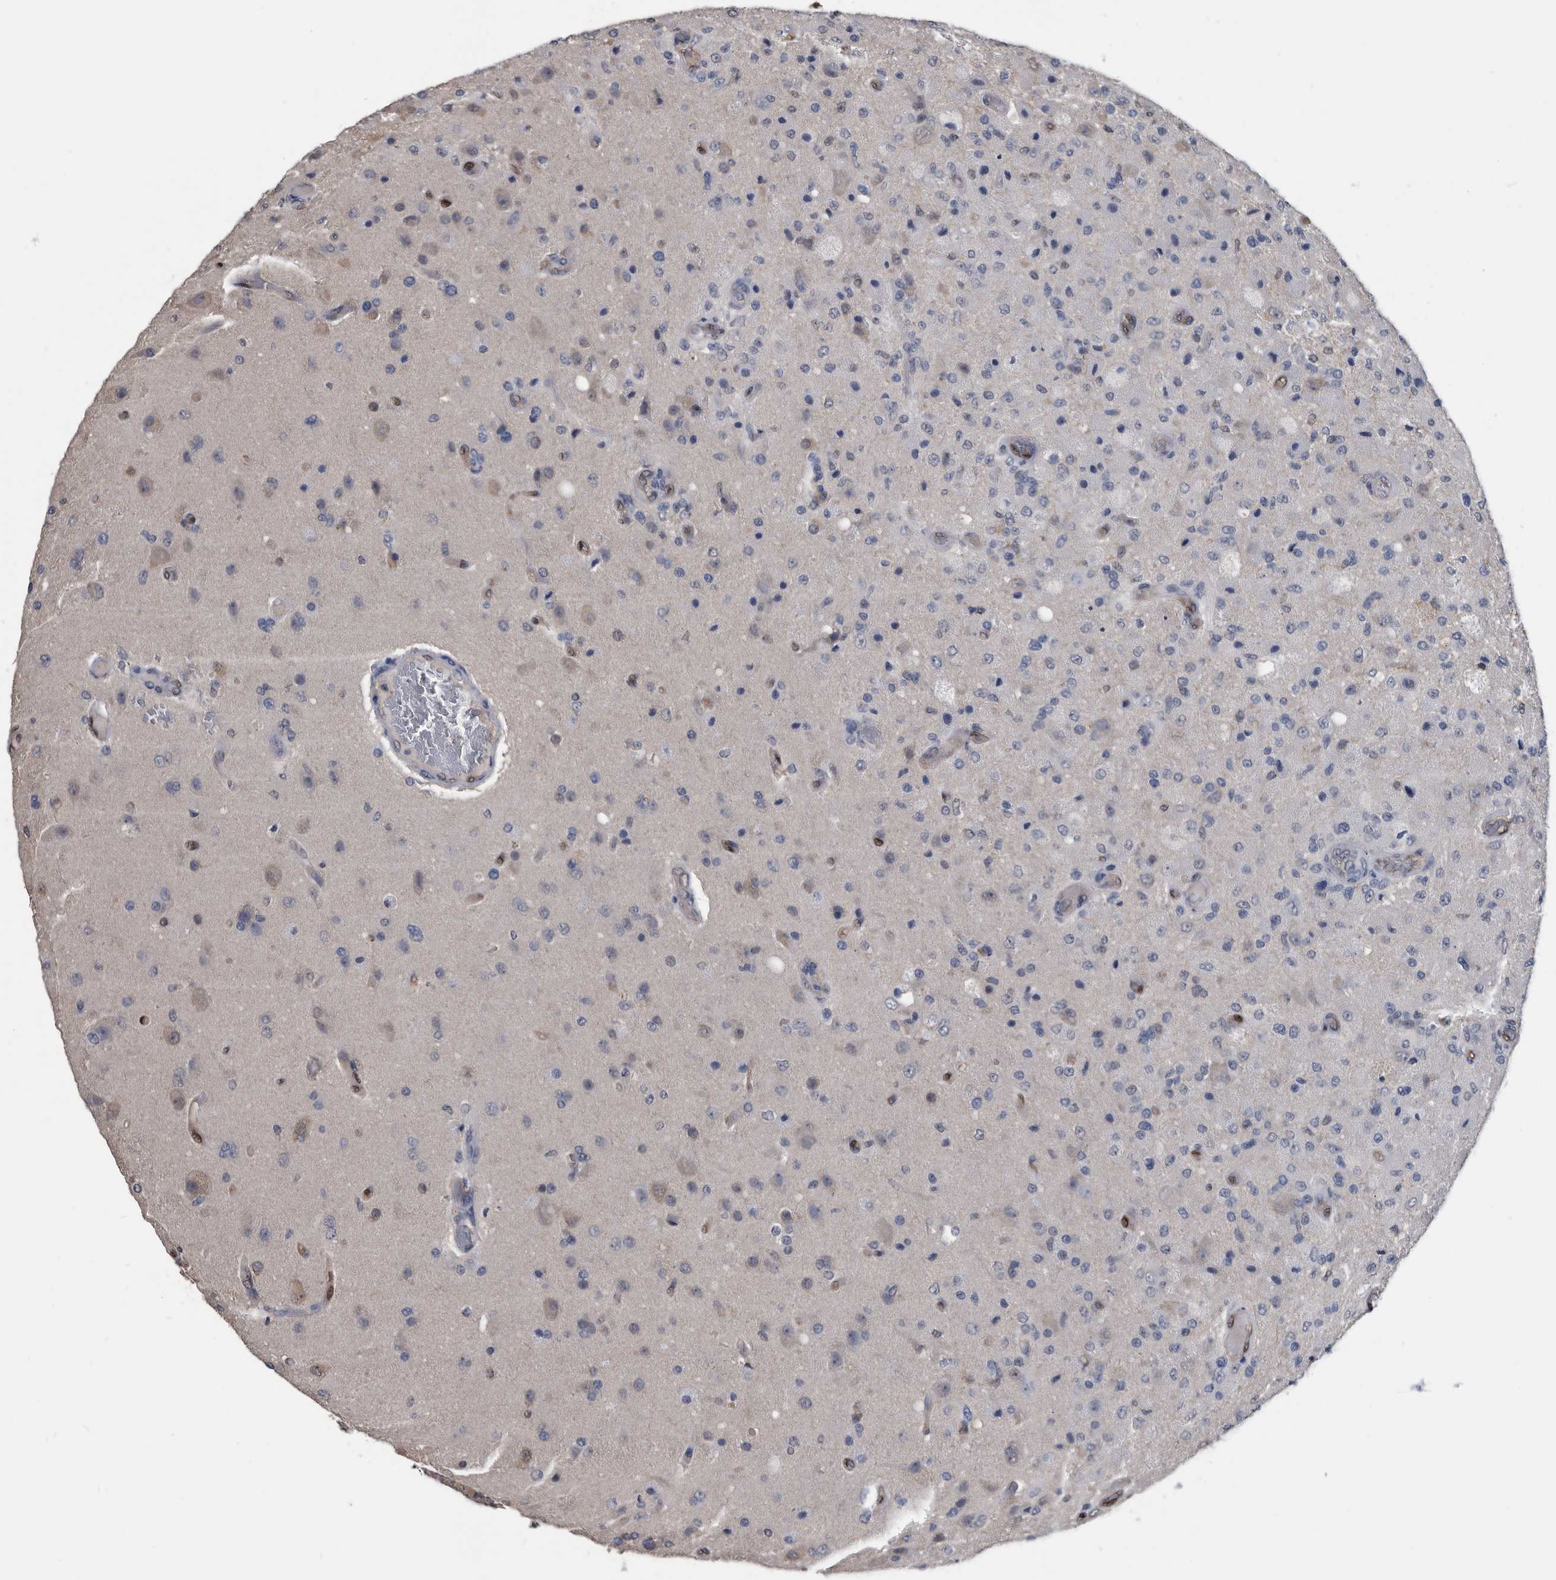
{"staining": {"intensity": "negative", "quantity": "none", "location": "none"}, "tissue": "glioma", "cell_type": "Tumor cells", "image_type": "cancer", "snomed": [{"axis": "morphology", "description": "Normal tissue, NOS"}, {"axis": "morphology", "description": "Glioma, malignant, High grade"}, {"axis": "topography", "description": "Cerebral cortex"}], "caption": "Tumor cells show no significant expression in glioma.", "gene": "PDXK", "patient": {"sex": "male", "age": 77}}